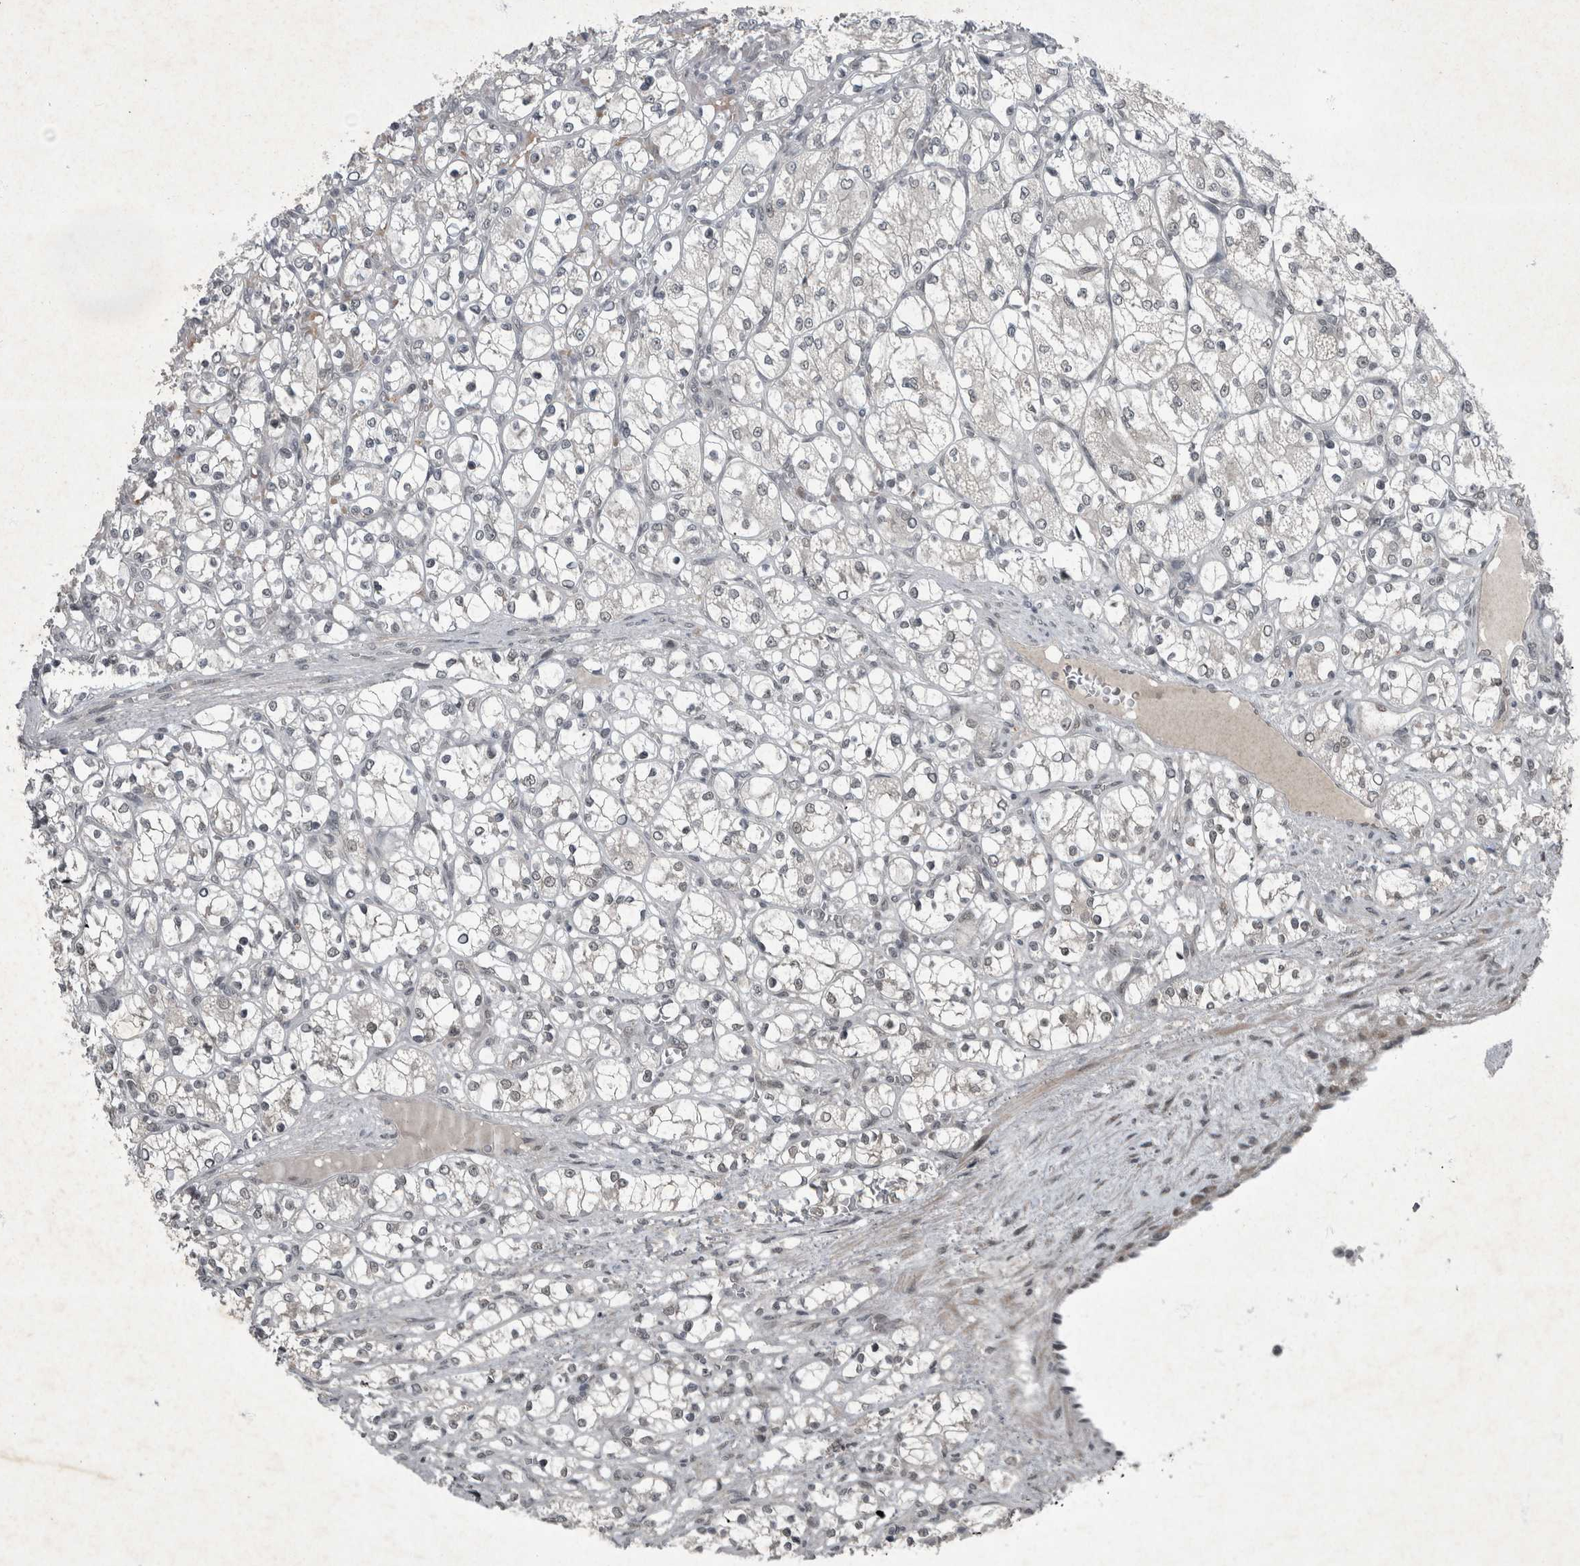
{"staining": {"intensity": "weak", "quantity": "<25%", "location": "nuclear"}, "tissue": "renal cancer", "cell_type": "Tumor cells", "image_type": "cancer", "snomed": [{"axis": "morphology", "description": "Adenocarcinoma, NOS"}, {"axis": "topography", "description": "Kidney"}], "caption": "An immunohistochemistry (IHC) image of adenocarcinoma (renal) is shown. There is no staining in tumor cells of adenocarcinoma (renal).", "gene": "WDR33", "patient": {"sex": "female", "age": 69}}